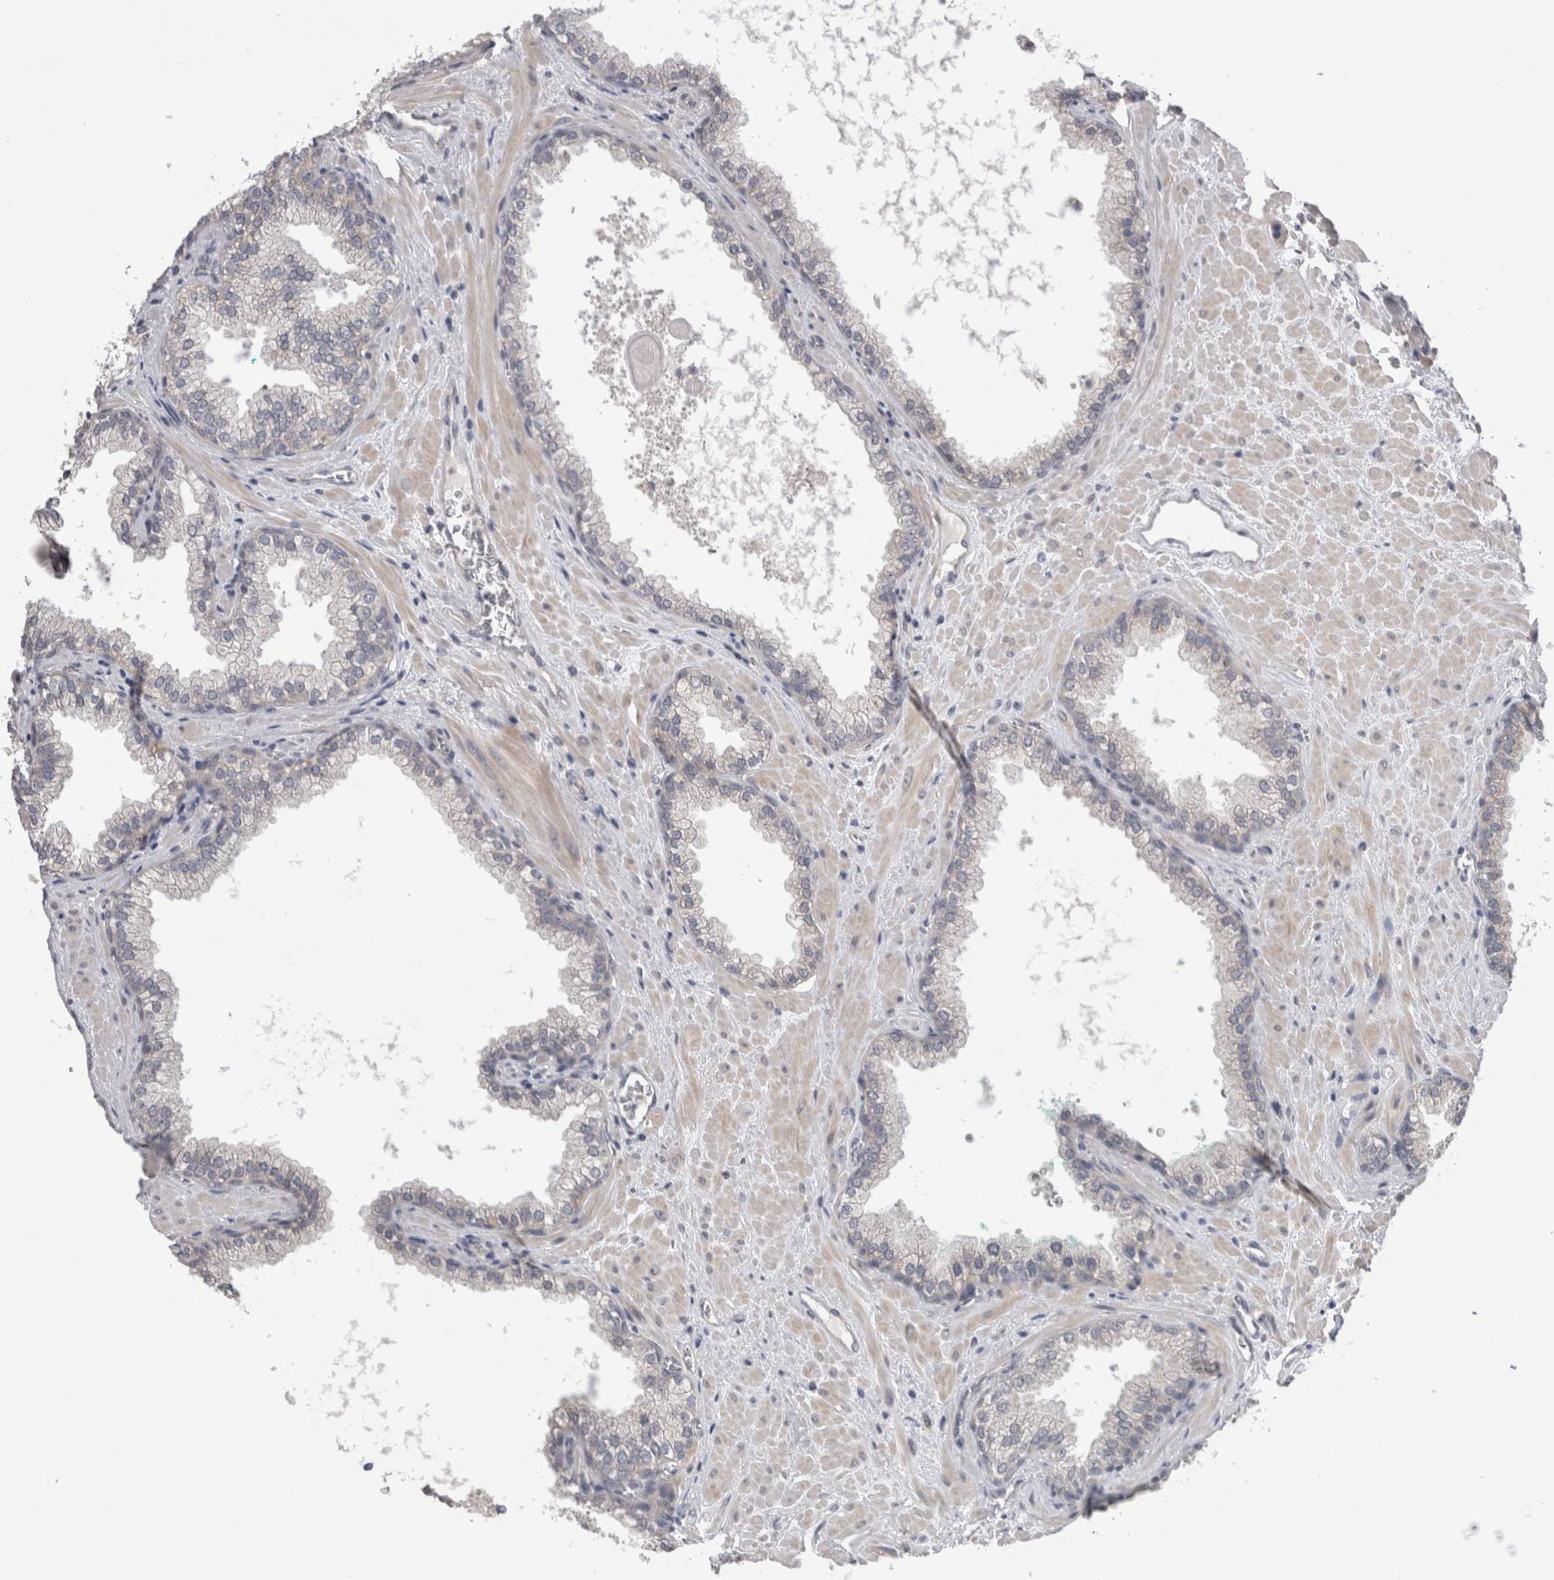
{"staining": {"intensity": "negative", "quantity": "none", "location": "none"}, "tissue": "prostate cancer", "cell_type": "Tumor cells", "image_type": "cancer", "snomed": [{"axis": "morphology", "description": "Adenocarcinoma, Low grade"}, {"axis": "topography", "description": "Prostate"}], "caption": "There is no significant staining in tumor cells of prostate cancer (adenocarcinoma (low-grade)). Brightfield microscopy of immunohistochemistry (IHC) stained with DAB (3,3'-diaminobenzidine) (brown) and hematoxylin (blue), captured at high magnification.", "gene": "ARHGAP29", "patient": {"sex": "male", "age": 71}}